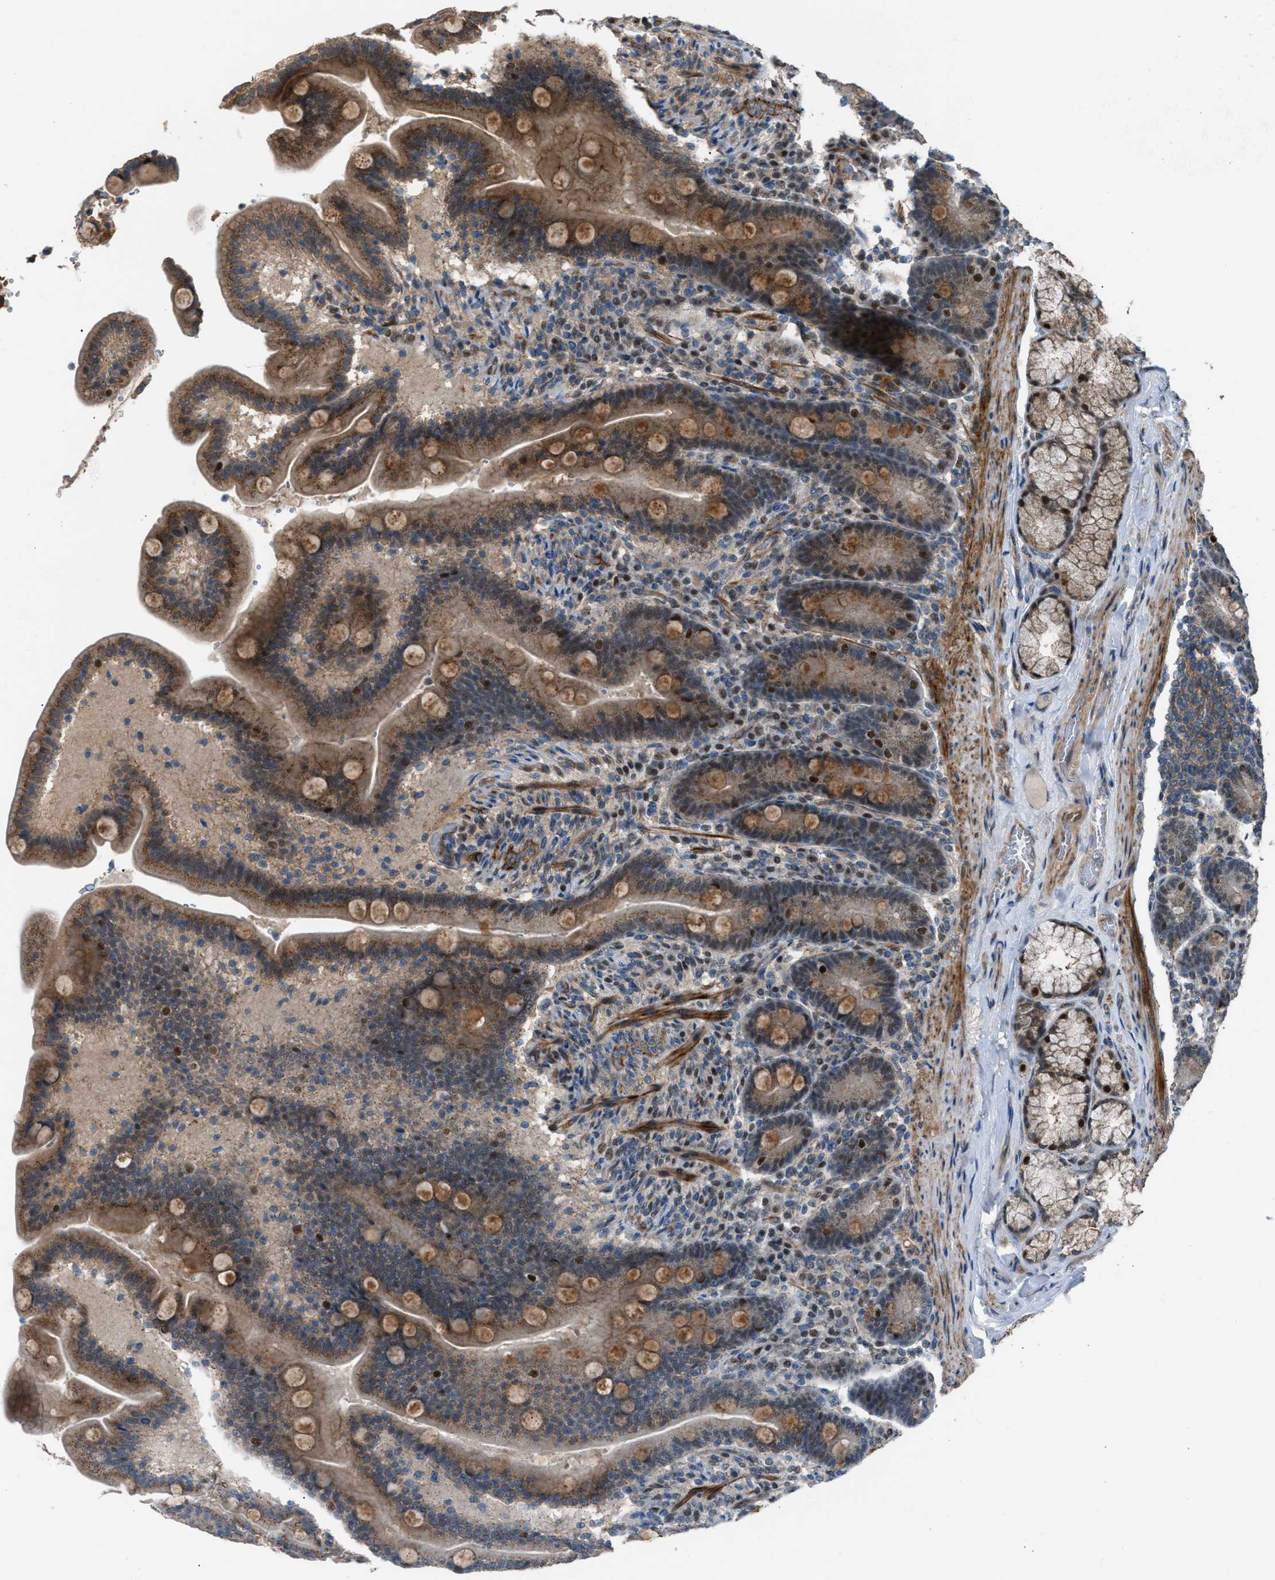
{"staining": {"intensity": "moderate", "quantity": ">75%", "location": "cytoplasmic/membranous,nuclear"}, "tissue": "duodenum", "cell_type": "Glandular cells", "image_type": "normal", "snomed": [{"axis": "morphology", "description": "Normal tissue, NOS"}, {"axis": "topography", "description": "Duodenum"}], "caption": "Duodenum stained with DAB (3,3'-diaminobenzidine) immunohistochemistry reveals medium levels of moderate cytoplasmic/membranous,nuclear staining in approximately >75% of glandular cells. (IHC, brightfield microscopy, high magnification).", "gene": "CRTC1", "patient": {"sex": "male", "age": 54}}